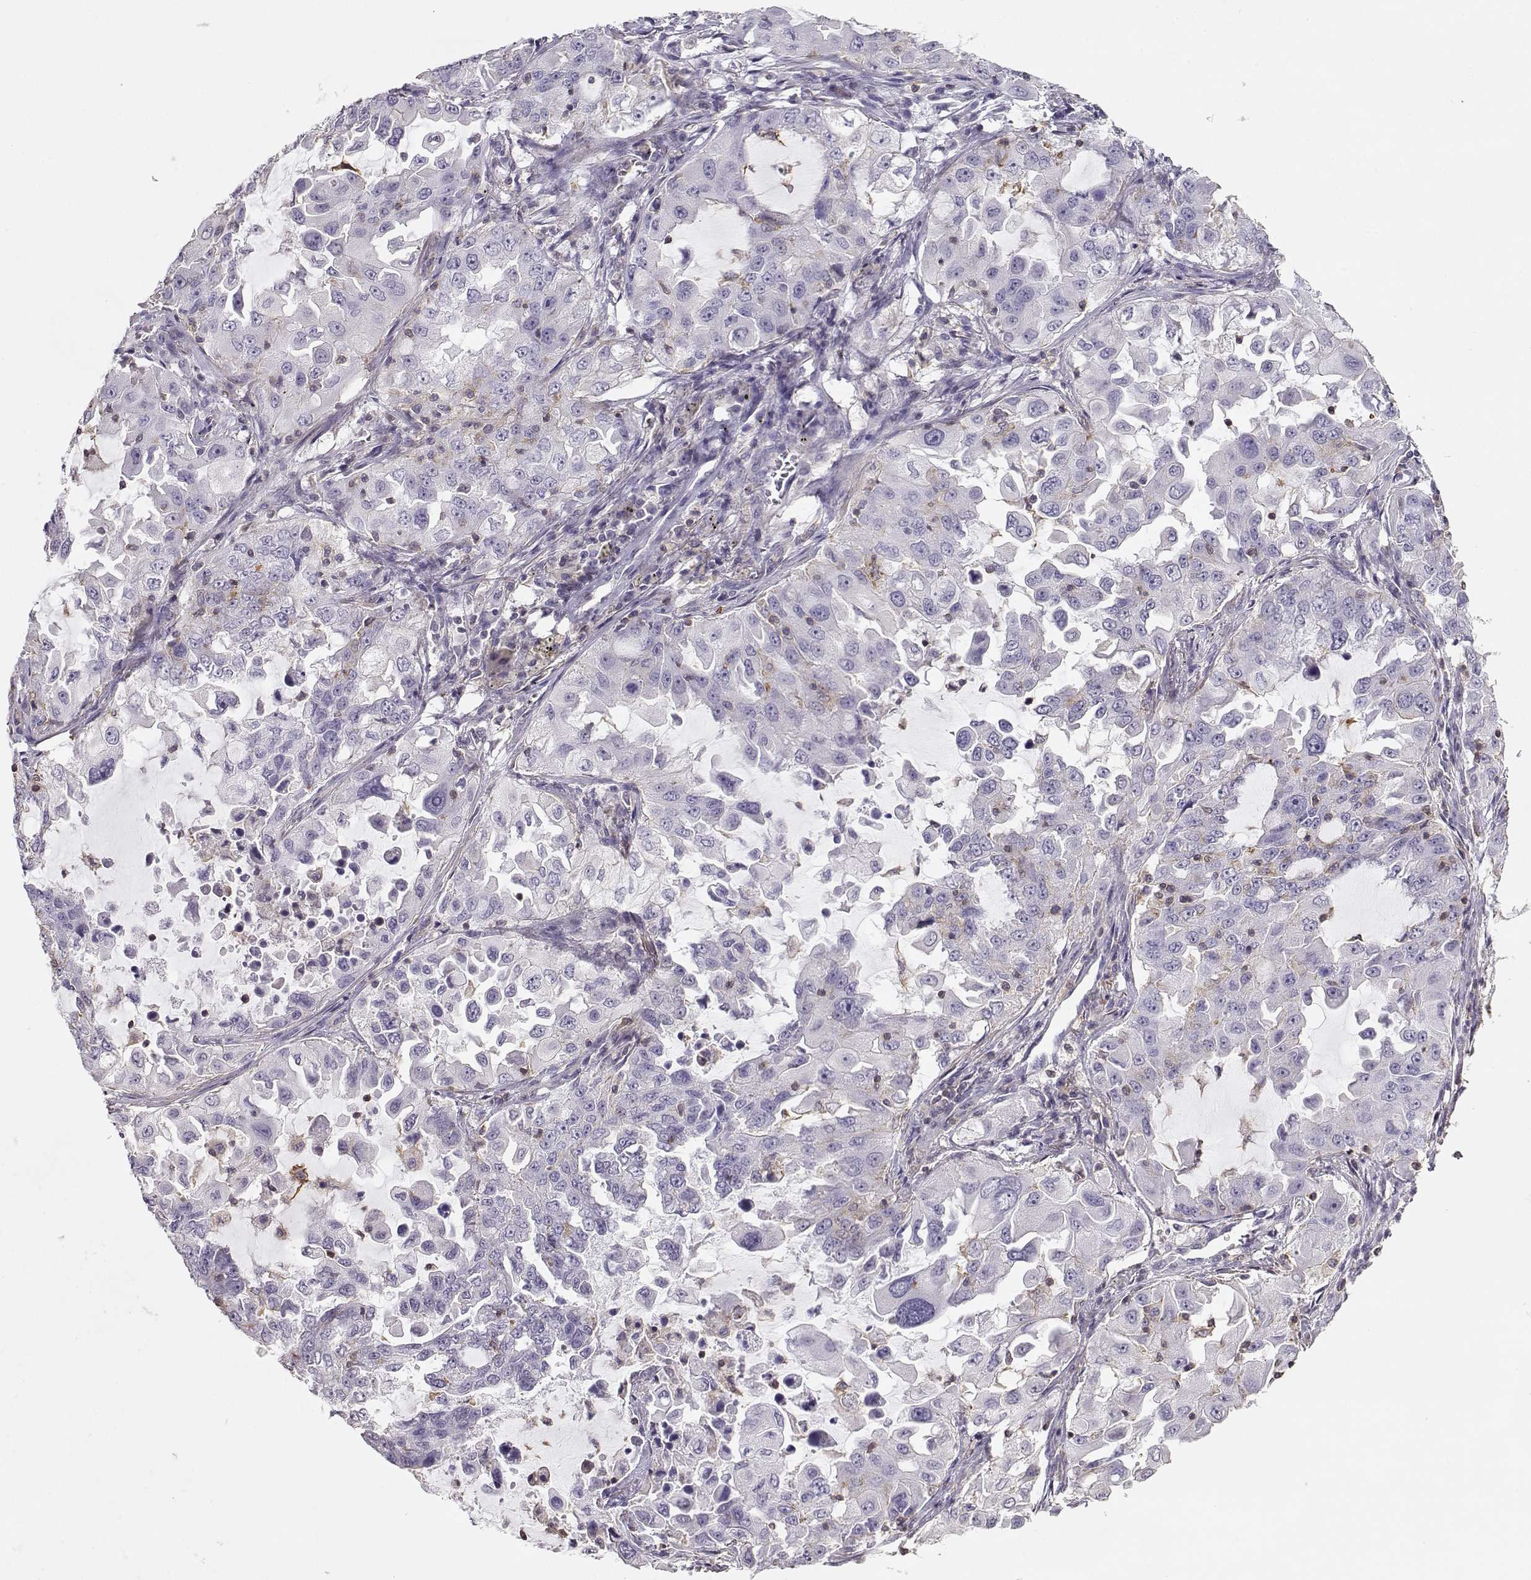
{"staining": {"intensity": "negative", "quantity": "none", "location": "none"}, "tissue": "lung cancer", "cell_type": "Tumor cells", "image_type": "cancer", "snomed": [{"axis": "morphology", "description": "Adenocarcinoma, NOS"}, {"axis": "topography", "description": "Lung"}], "caption": "The photomicrograph displays no staining of tumor cells in lung cancer.", "gene": "DAPL1", "patient": {"sex": "female", "age": 61}}